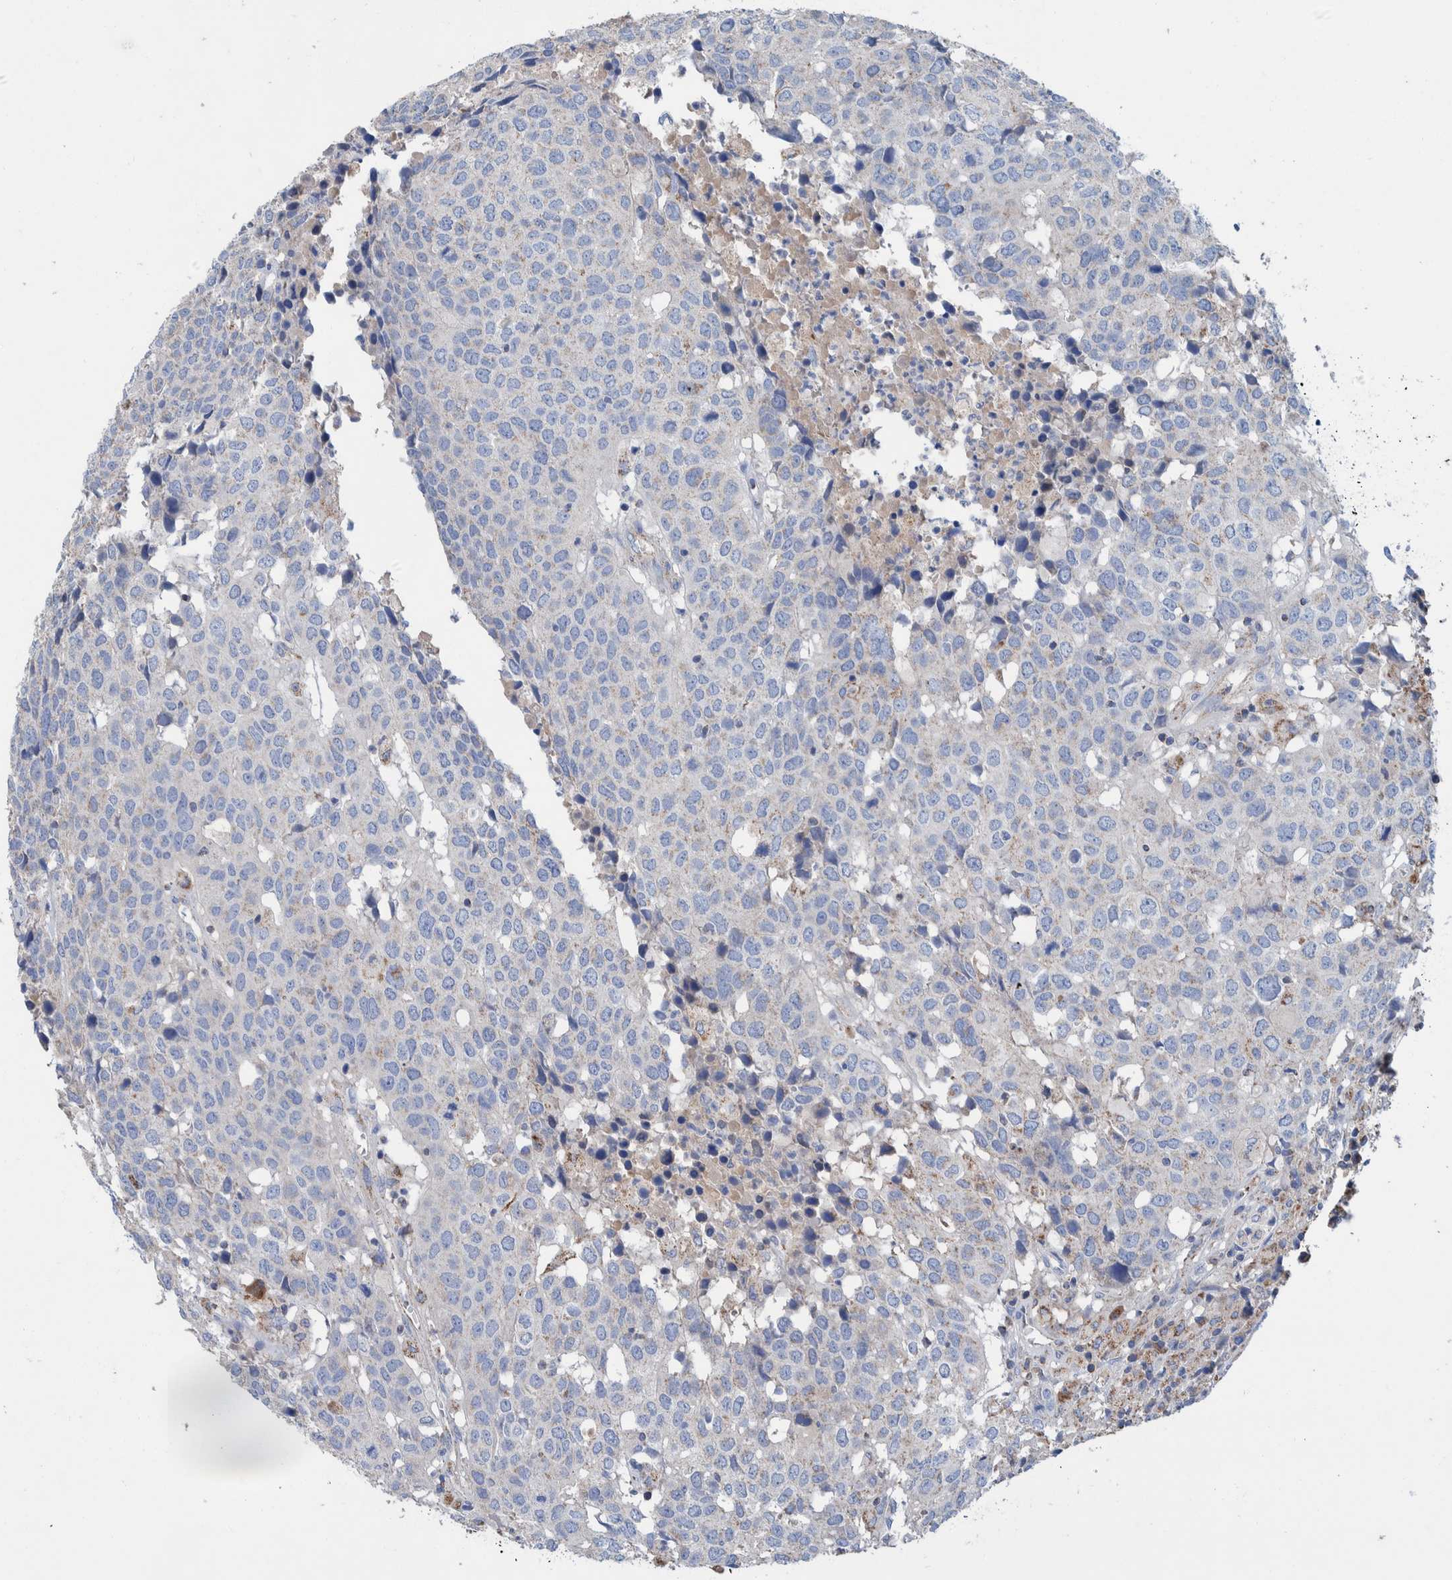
{"staining": {"intensity": "negative", "quantity": "none", "location": "none"}, "tissue": "head and neck cancer", "cell_type": "Tumor cells", "image_type": "cancer", "snomed": [{"axis": "morphology", "description": "Squamous cell carcinoma, NOS"}, {"axis": "topography", "description": "Head-Neck"}], "caption": "The histopathology image demonstrates no significant staining in tumor cells of squamous cell carcinoma (head and neck).", "gene": "DECR1", "patient": {"sex": "male", "age": 66}}